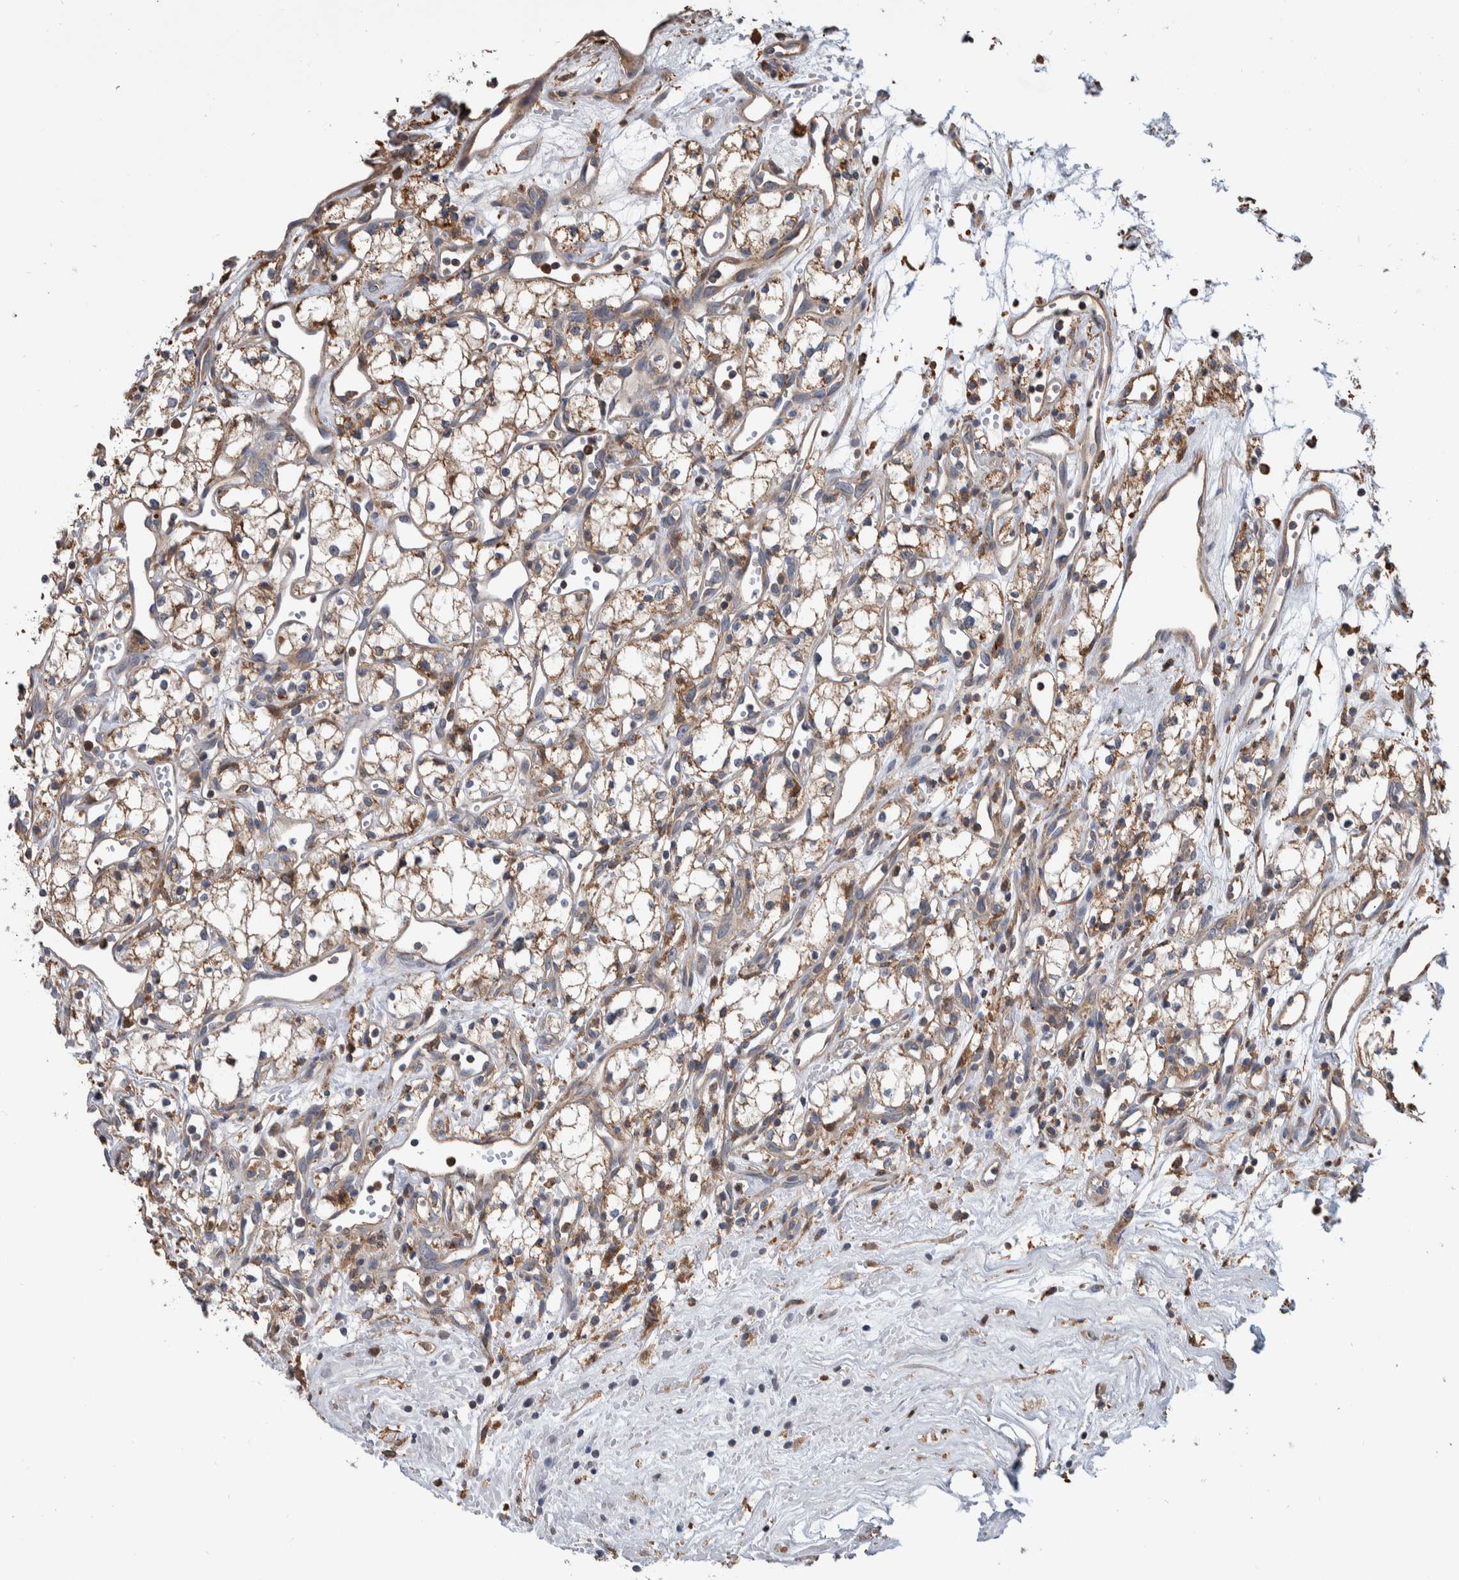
{"staining": {"intensity": "weak", "quantity": "25%-75%", "location": "cytoplasmic/membranous"}, "tissue": "renal cancer", "cell_type": "Tumor cells", "image_type": "cancer", "snomed": [{"axis": "morphology", "description": "Adenocarcinoma, NOS"}, {"axis": "topography", "description": "Kidney"}], "caption": "IHC image of renal cancer (adenocarcinoma) stained for a protein (brown), which displays low levels of weak cytoplasmic/membranous staining in approximately 25%-75% of tumor cells.", "gene": "SDCBP", "patient": {"sex": "male", "age": 59}}